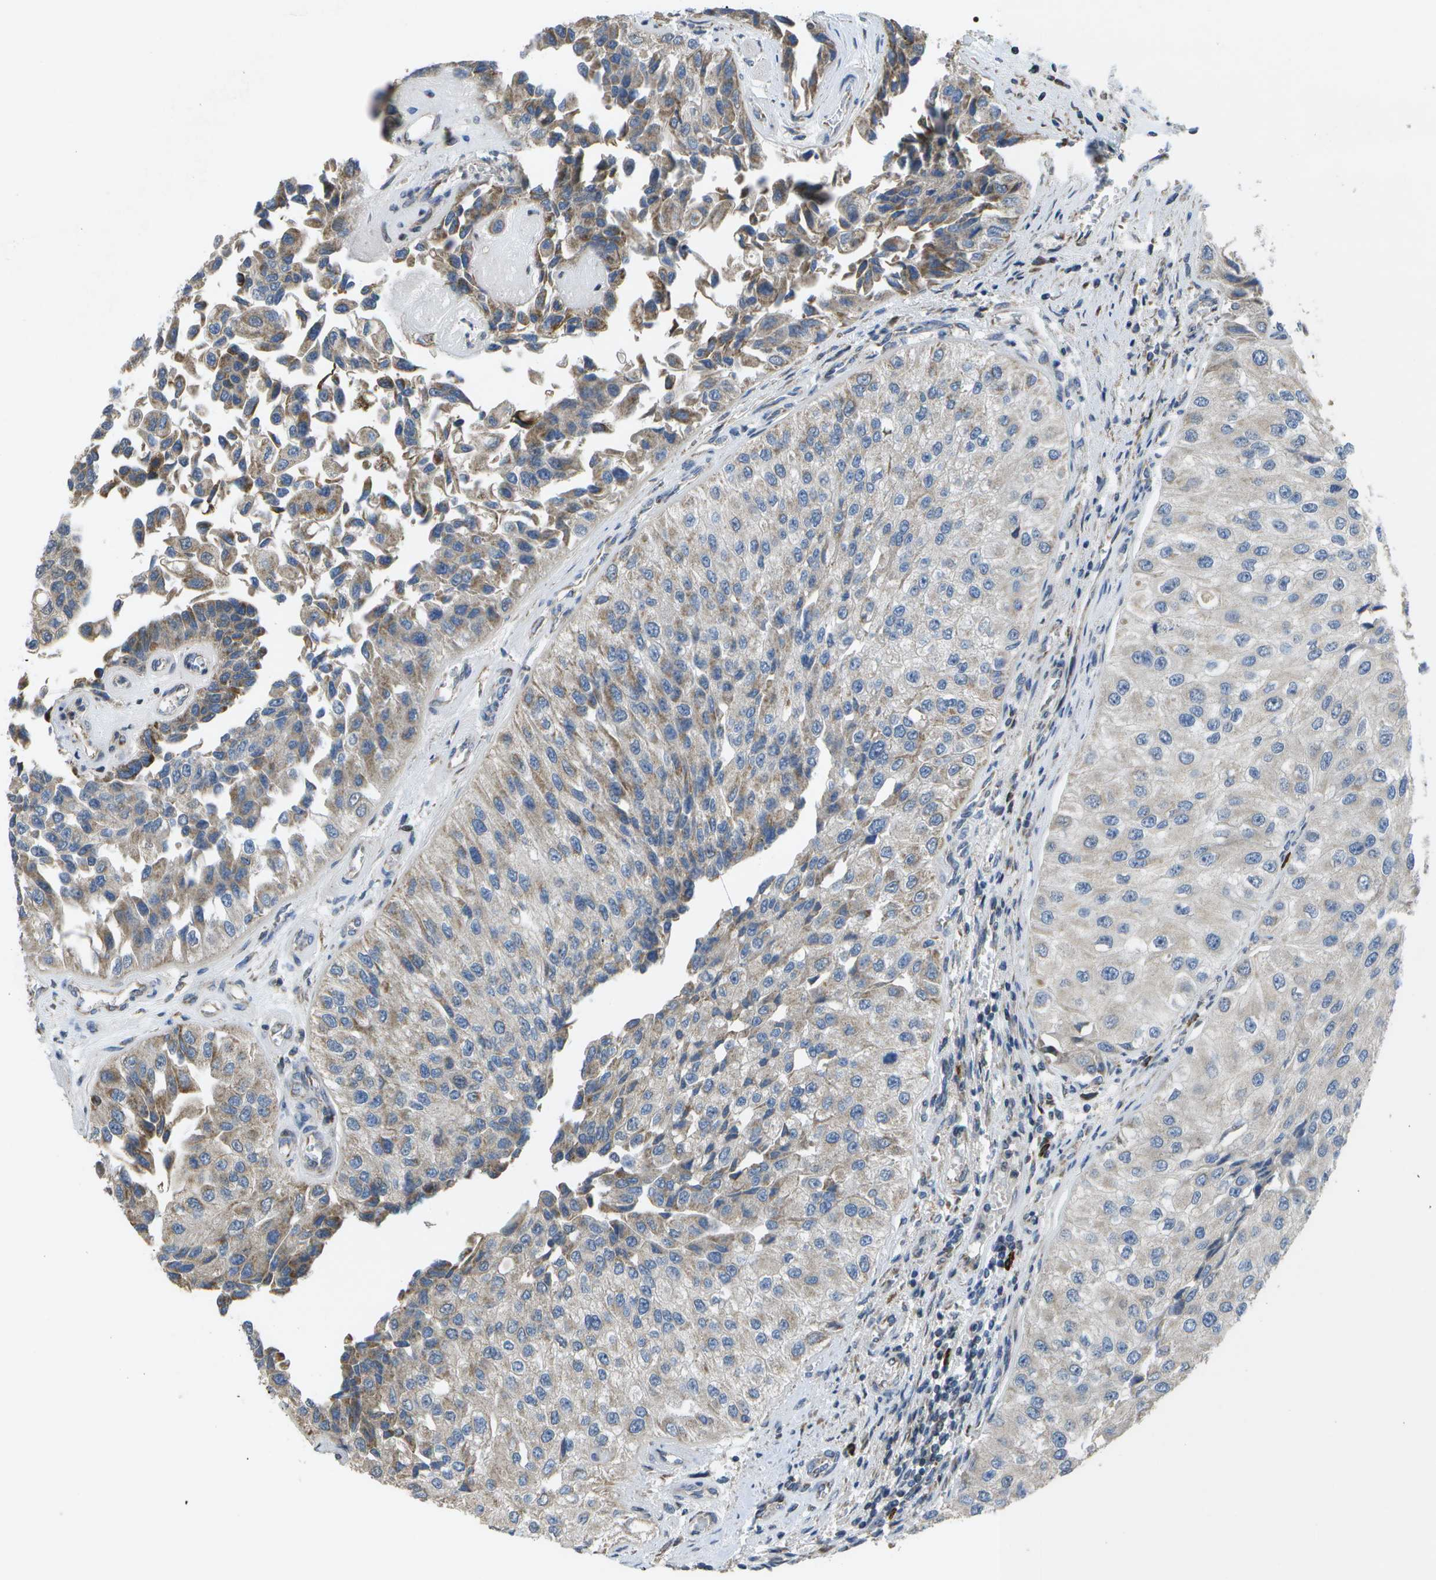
{"staining": {"intensity": "moderate", "quantity": "25%-75%", "location": "cytoplasmic/membranous"}, "tissue": "urothelial cancer", "cell_type": "Tumor cells", "image_type": "cancer", "snomed": [{"axis": "morphology", "description": "Urothelial carcinoma, High grade"}, {"axis": "topography", "description": "Kidney"}, {"axis": "topography", "description": "Urinary bladder"}], "caption": "Immunohistochemical staining of high-grade urothelial carcinoma reveals medium levels of moderate cytoplasmic/membranous expression in about 25%-75% of tumor cells. The staining is performed using DAB (3,3'-diaminobenzidine) brown chromogen to label protein expression. The nuclei are counter-stained blue using hematoxylin.", "gene": "HADHA", "patient": {"sex": "male", "age": 77}}